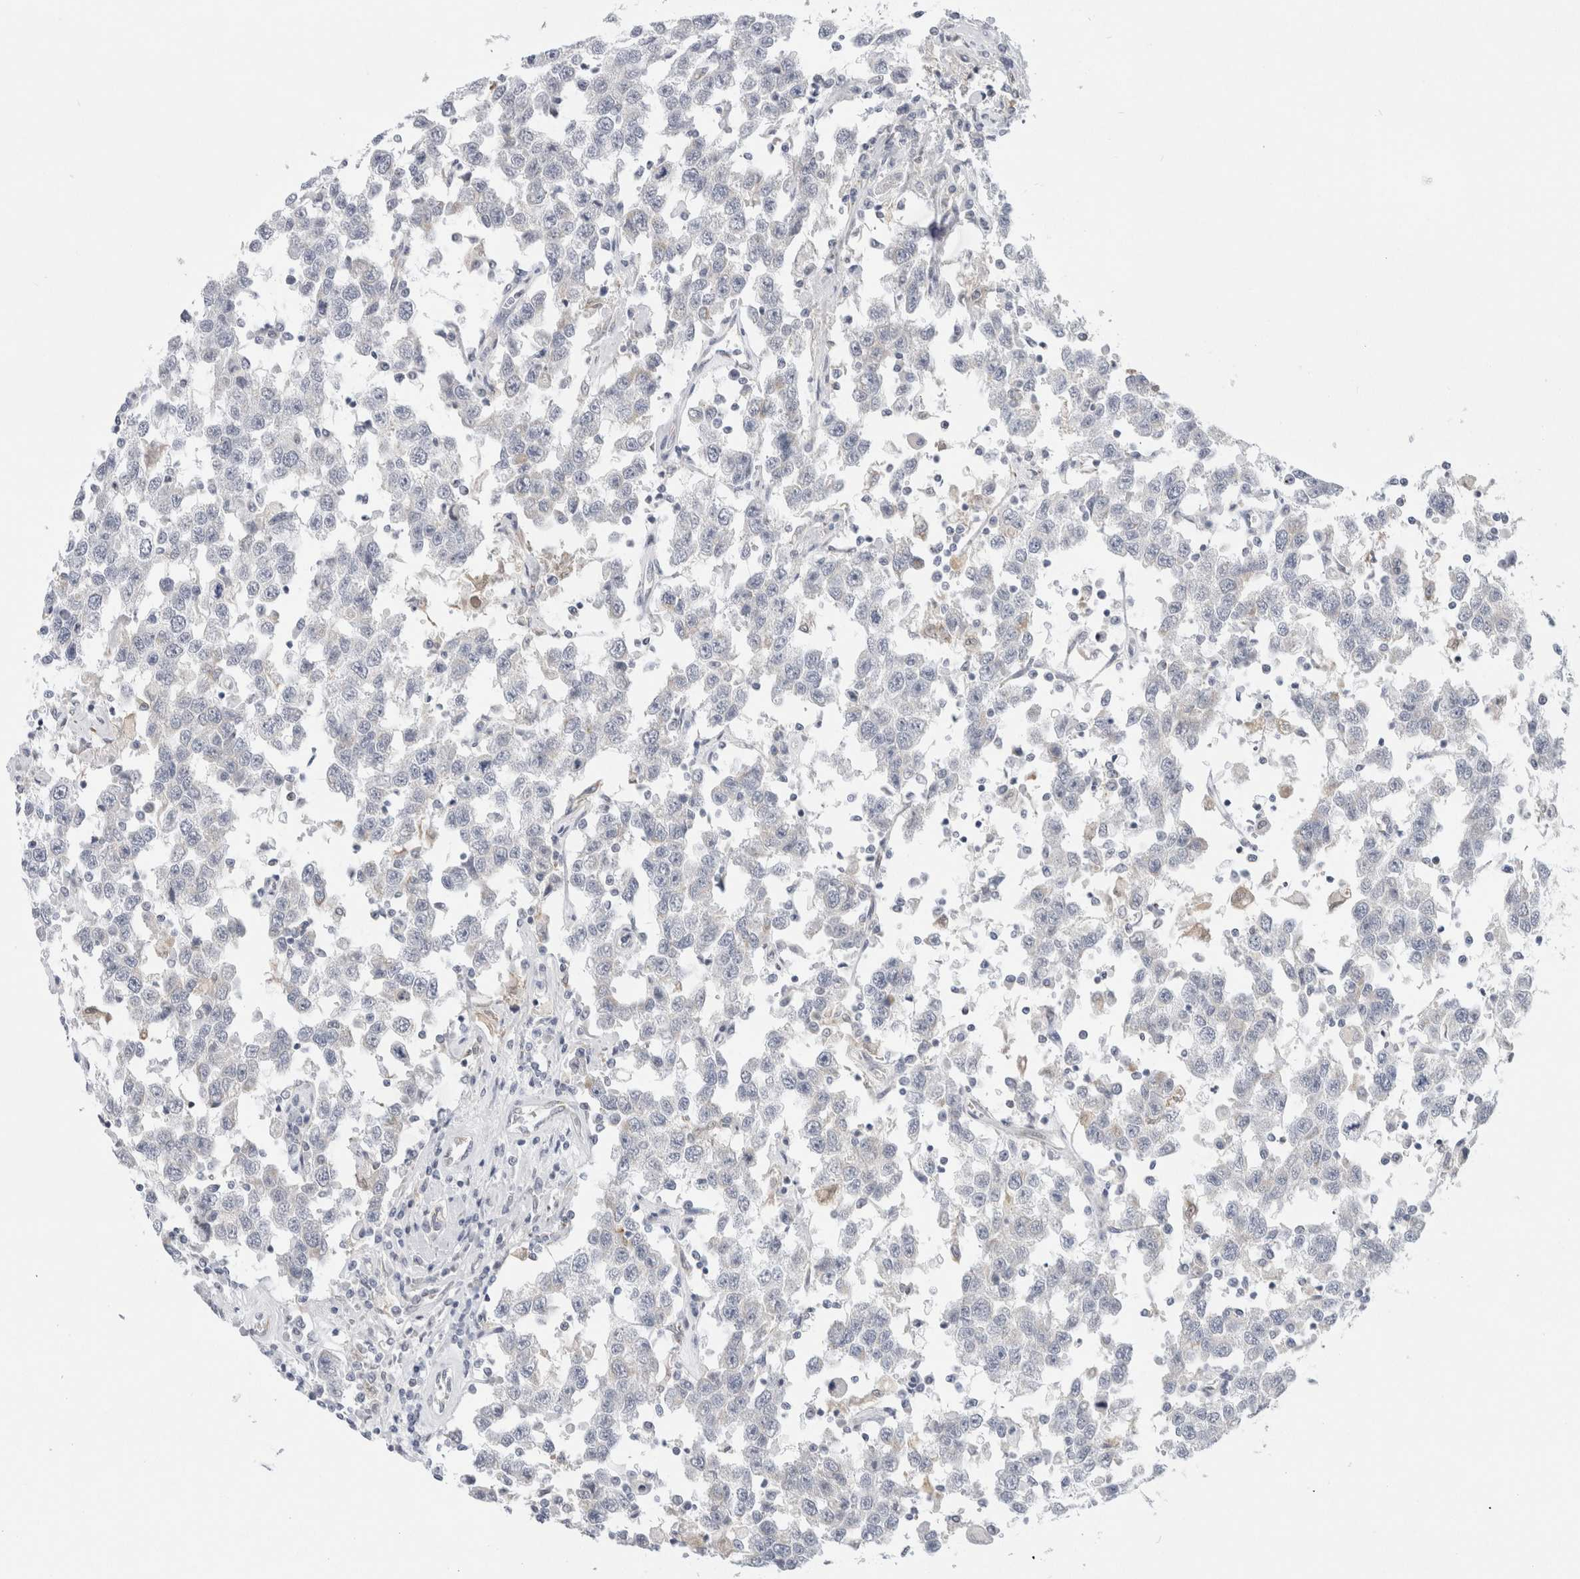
{"staining": {"intensity": "negative", "quantity": "none", "location": "none"}, "tissue": "testis cancer", "cell_type": "Tumor cells", "image_type": "cancer", "snomed": [{"axis": "morphology", "description": "Seminoma, NOS"}, {"axis": "topography", "description": "Testis"}], "caption": "This is a micrograph of immunohistochemistry staining of testis cancer, which shows no positivity in tumor cells.", "gene": "FAHD1", "patient": {"sex": "male", "age": 41}}